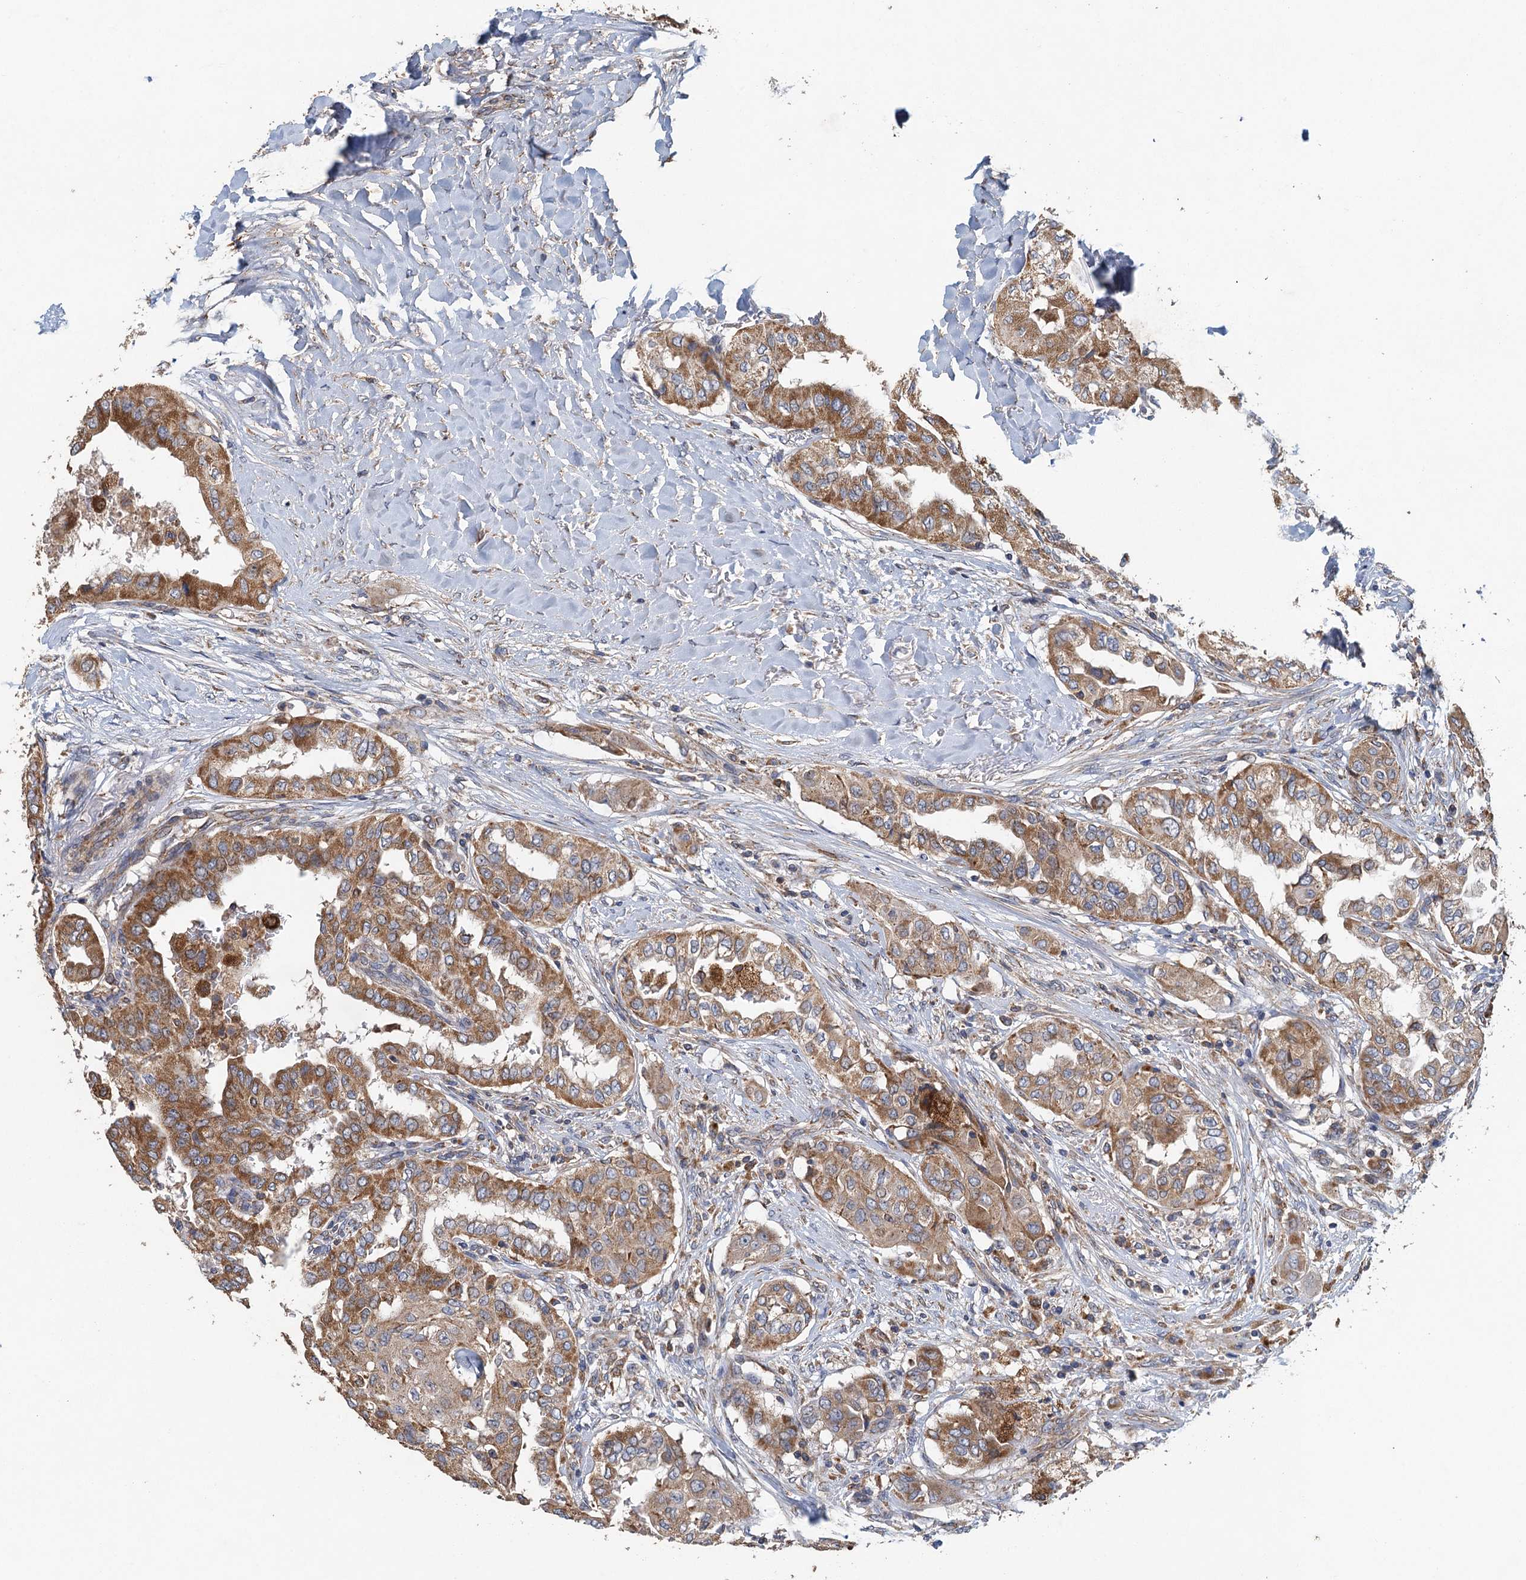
{"staining": {"intensity": "moderate", "quantity": ">75%", "location": "cytoplasmic/membranous"}, "tissue": "thyroid cancer", "cell_type": "Tumor cells", "image_type": "cancer", "snomed": [{"axis": "morphology", "description": "Papillary adenocarcinoma, NOS"}, {"axis": "topography", "description": "Thyroid gland"}], "caption": "IHC staining of thyroid papillary adenocarcinoma, which reveals medium levels of moderate cytoplasmic/membranous positivity in approximately >75% of tumor cells indicating moderate cytoplasmic/membranous protein expression. The staining was performed using DAB (brown) for protein detection and nuclei were counterstained in hematoxylin (blue).", "gene": "BCS1L", "patient": {"sex": "female", "age": 59}}